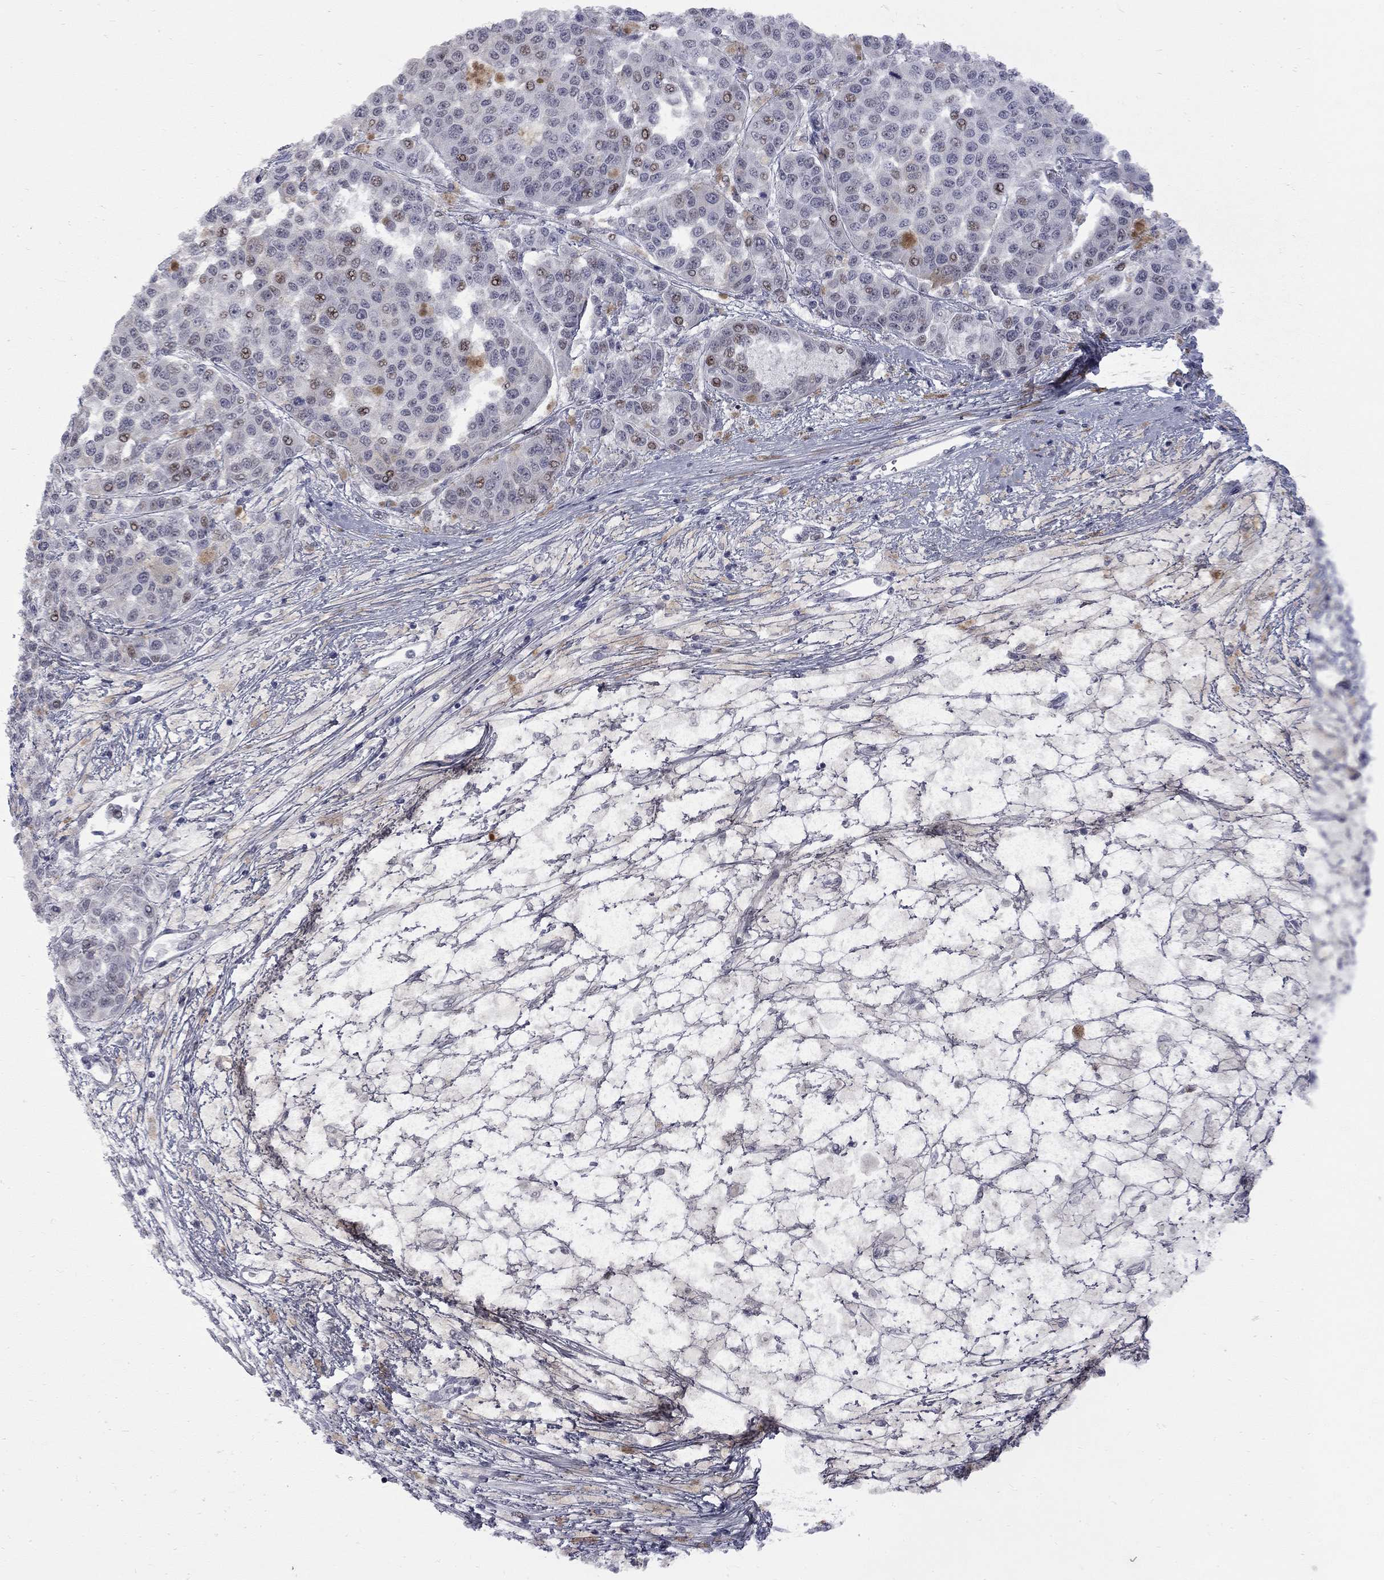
{"staining": {"intensity": "moderate", "quantity": "<25%", "location": "nuclear"}, "tissue": "melanoma", "cell_type": "Tumor cells", "image_type": "cancer", "snomed": [{"axis": "morphology", "description": "Malignant melanoma, NOS"}, {"axis": "topography", "description": "Skin"}], "caption": "Immunohistochemistry of human malignant melanoma displays low levels of moderate nuclear staining in about <25% of tumor cells.", "gene": "ZNF154", "patient": {"sex": "female", "age": 58}}